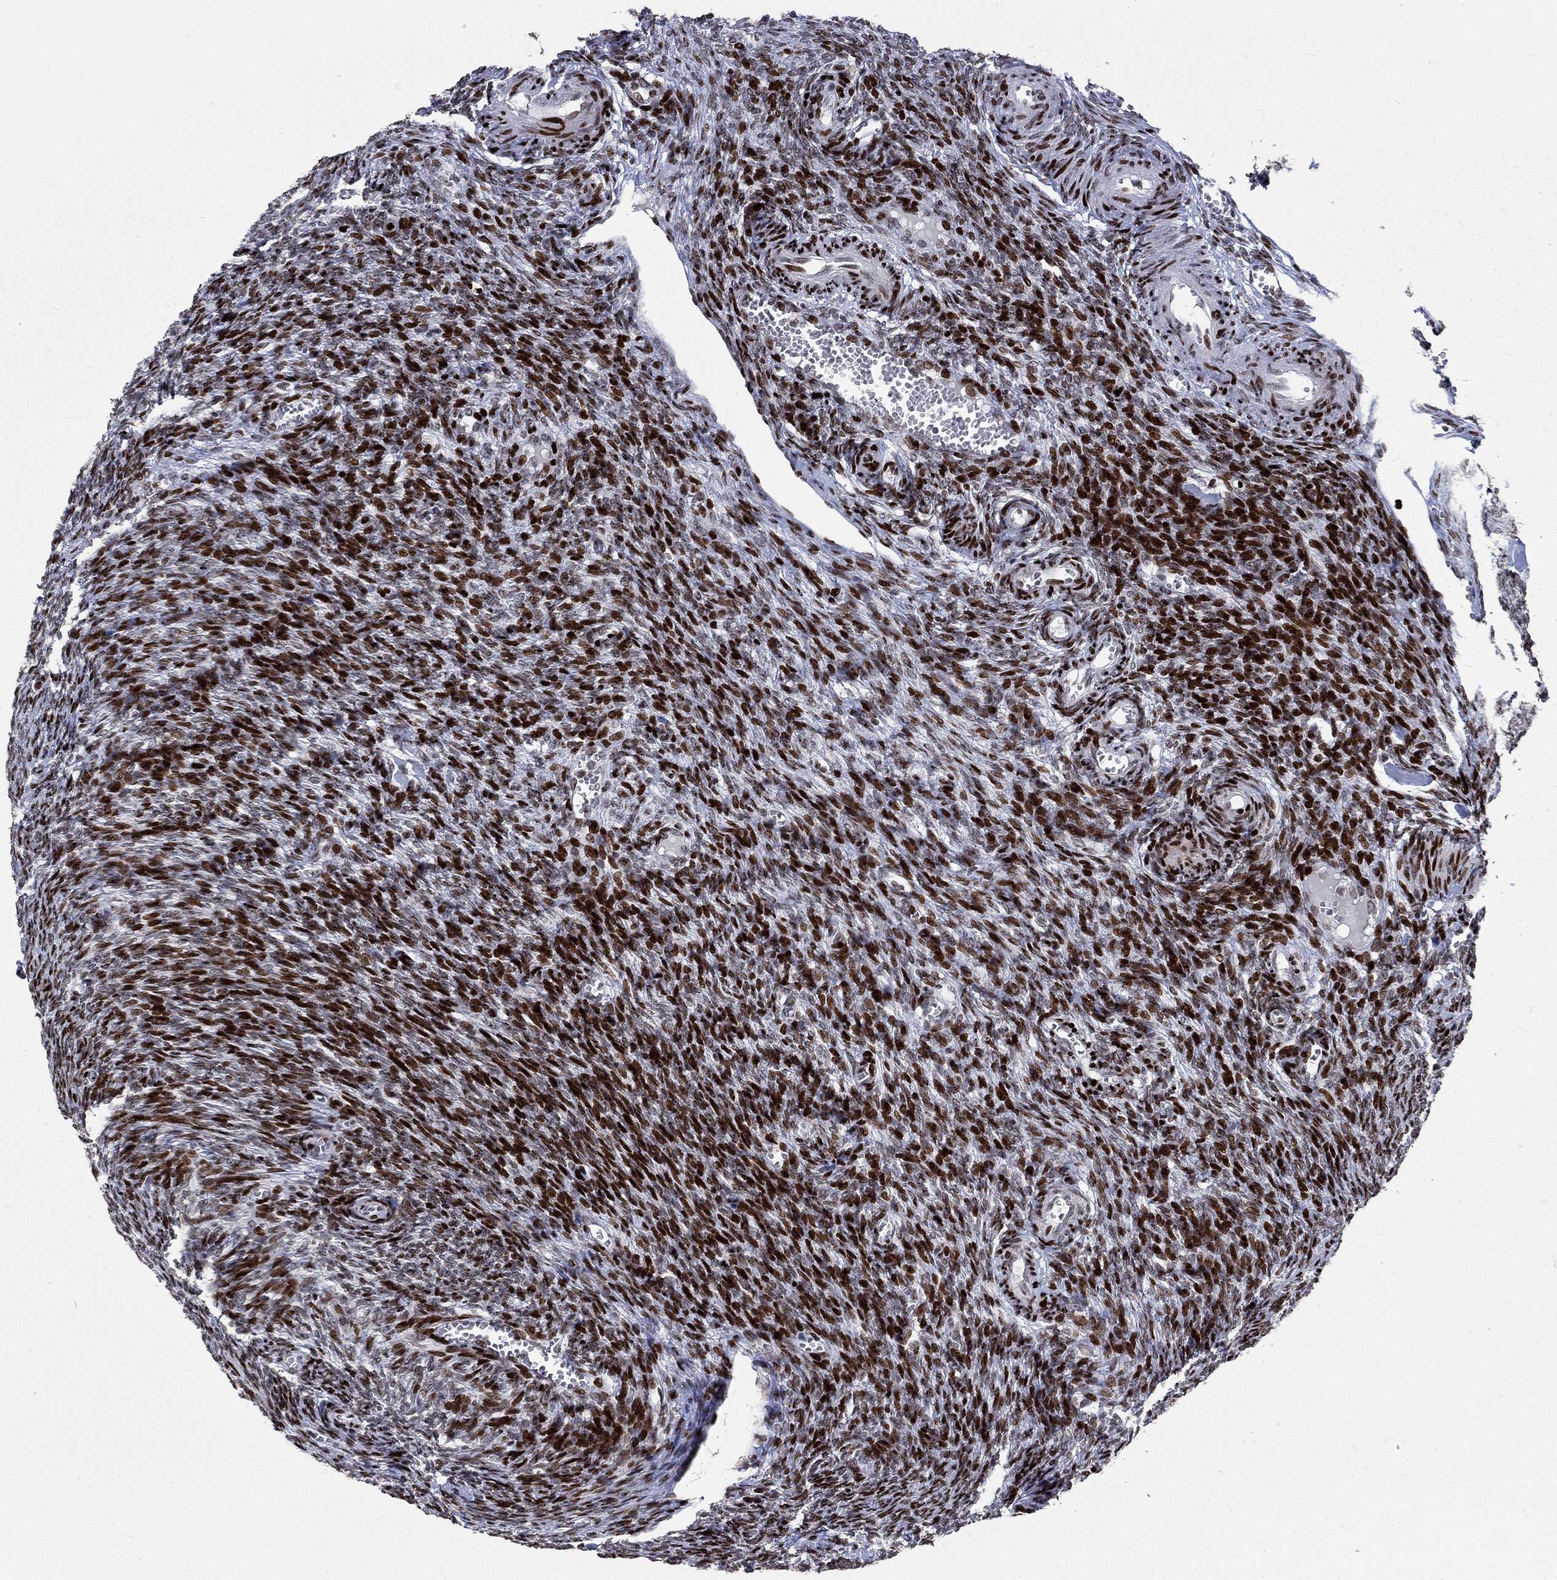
{"staining": {"intensity": "strong", "quantity": ">75%", "location": "nuclear"}, "tissue": "ovary", "cell_type": "Ovarian stroma cells", "image_type": "normal", "snomed": [{"axis": "morphology", "description": "Normal tissue, NOS"}, {"axis": "topography", "description": "Ovary"}], "caption": "A micrograph showing strong nuclear positivity in approximately >75% of ovarian stroma cells in benign ovary, as visualized by brown immunohistochemical staining.", "gene": "SRSF3", "patient": {"sex": "female", "age": 43}}